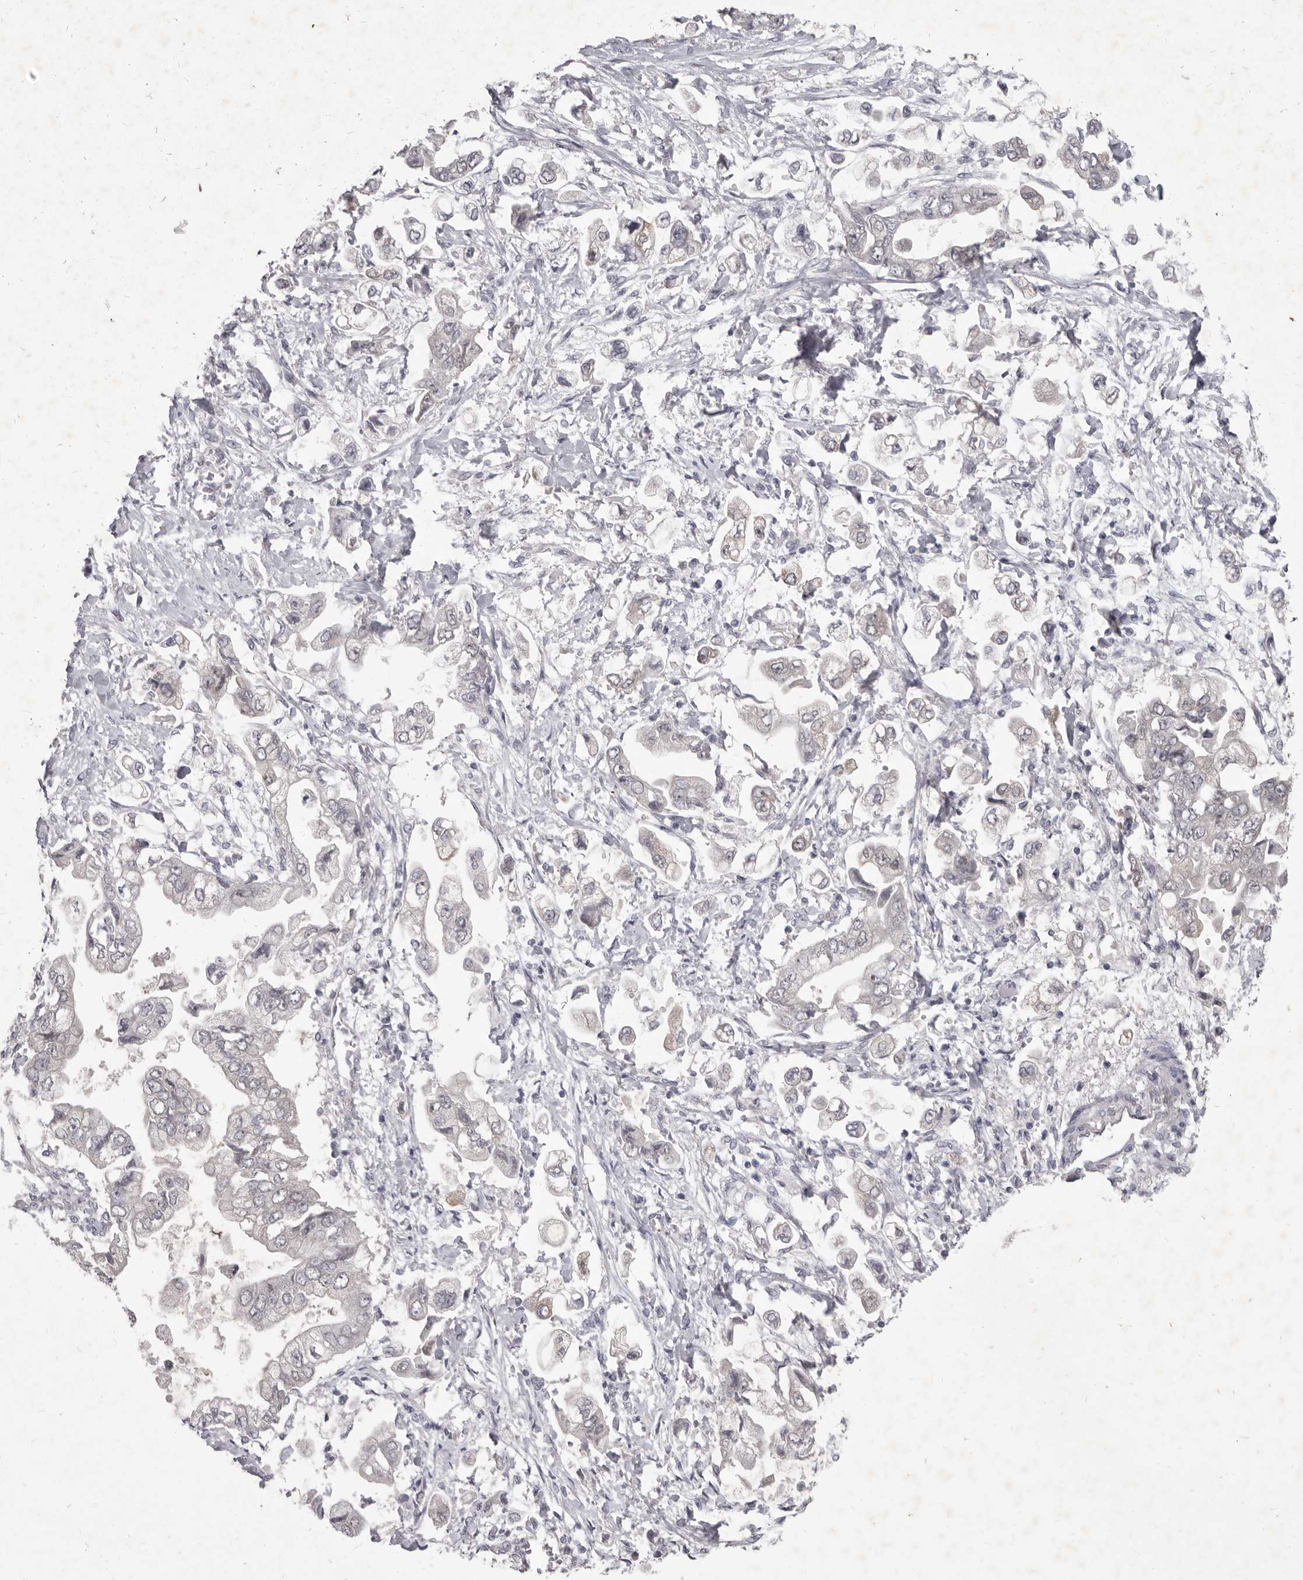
{"staining": {"intensity": "weak", "quantity": "<25%", "location": "cytoplasmic/membranous"}, "tissue": "stomach cancer", "cell_type": "Tumor cells", "image_type": "cancer", "snomed": [{"axis": "morphology", "description": "Adenocarcinoma, NOS"}, {"axis": "topography", "description": "Stomach"}], "caption": "Stomach cancer (adenocarcinoma) was stained to show a protein in brown. There is no significant expression in tumor cells.", "gene": "GSK3B", "patient": {"sex": "male", "age": 62}}